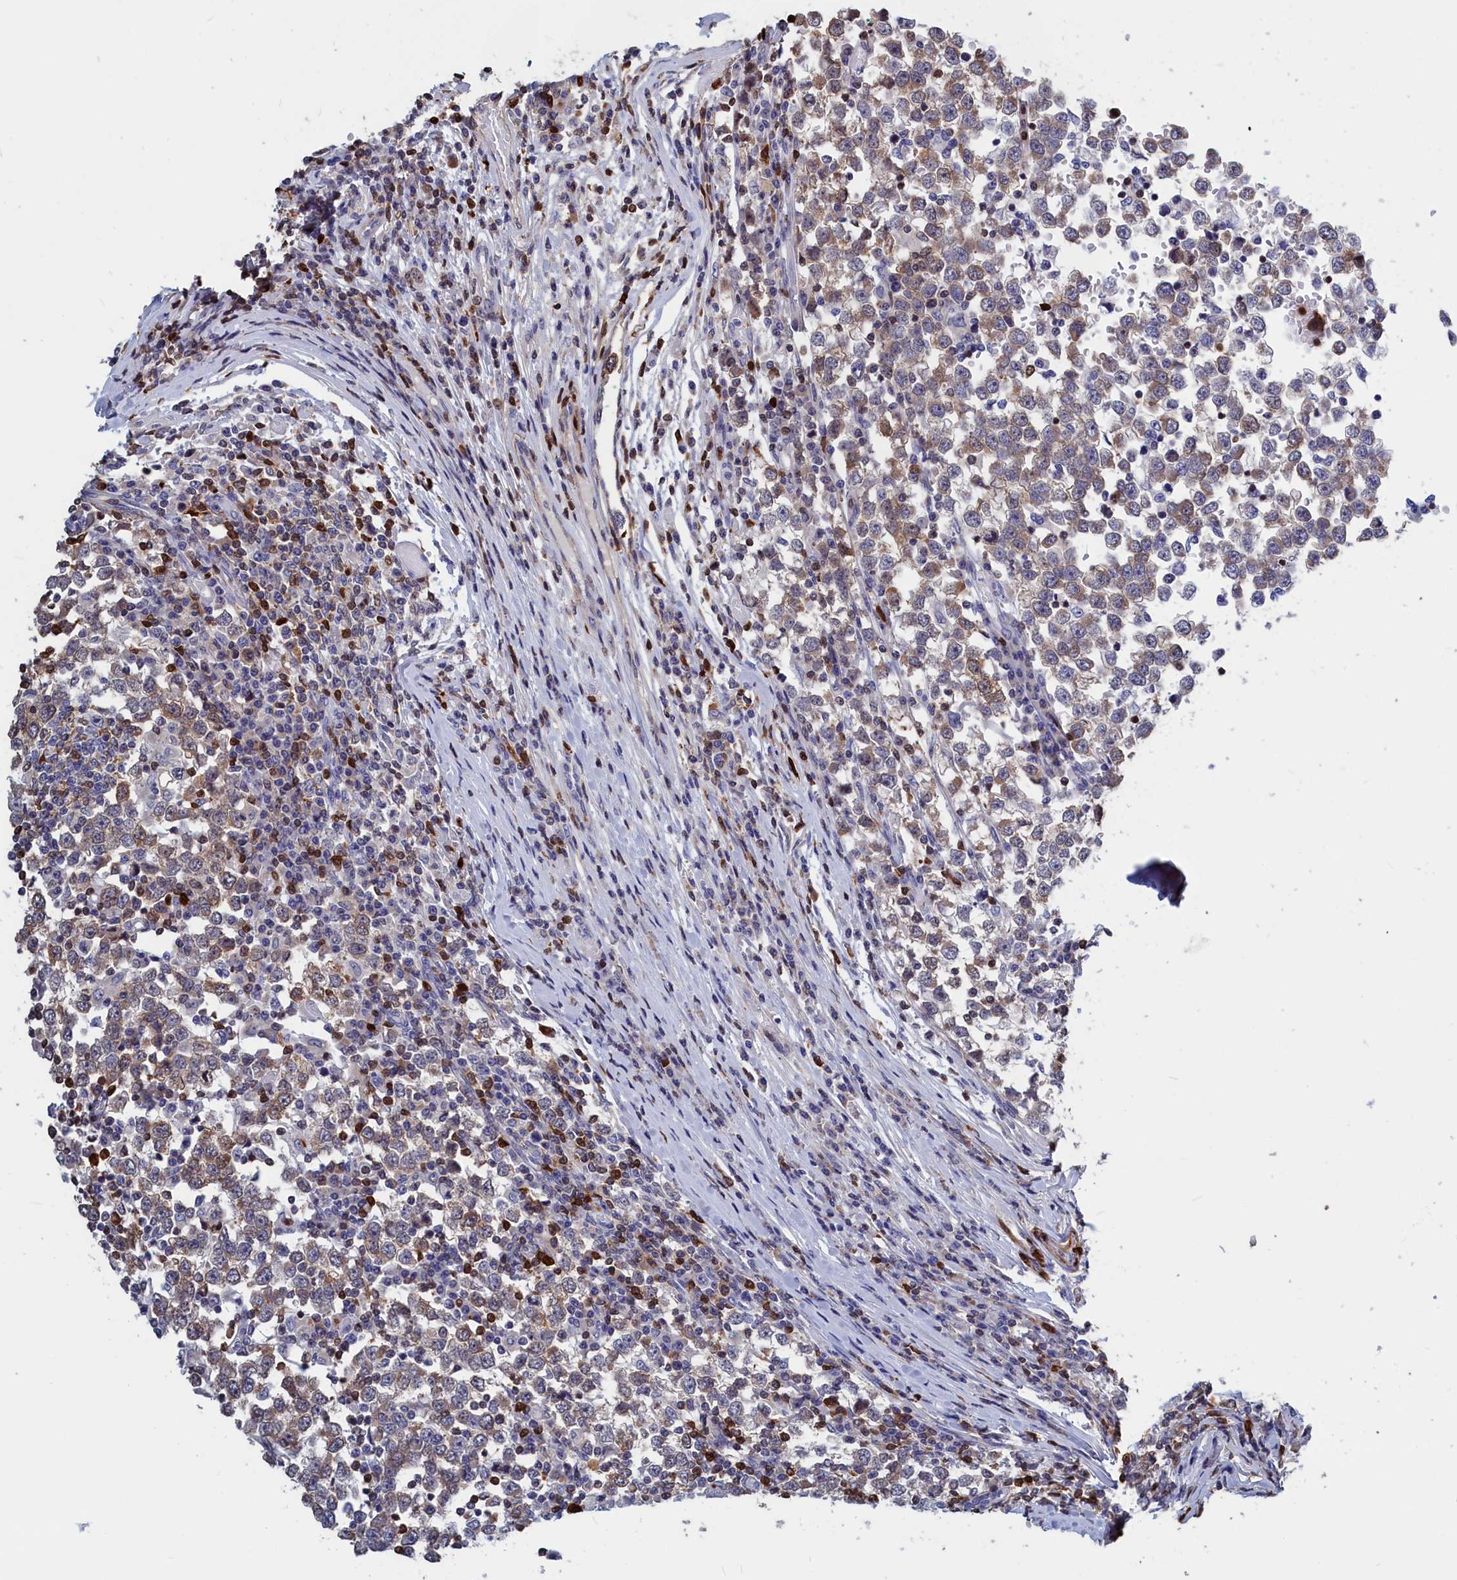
{"staining": {"intensity": "moderate", "quantity": "25%-75%", "location": "cytoplasmic/membranous"}, "tissue": "testis cancer", "cell_type": "Tumor cells", "image_type": "cancer", "snomed": [{"axis": "morphology", "description": "Seminoma, NOS"}, {"axis": "topography", "description": "Testis"}], "caption": "IHC staining of testis seminoma, which demonstrates medium levels of moderate cytoplasmic/membranous staining in approximately 25%-75% of tumor cells indicating moderate cytoplasmic/membranous protein expression. The staining was performed using DAB (3,3'-diaminobenzidine) (brown) for protein detection and nuclei were counterstained in hematoxylin (blue).", "gene": "CRIP1", "patient": {"sex": "male", "age": 65}}